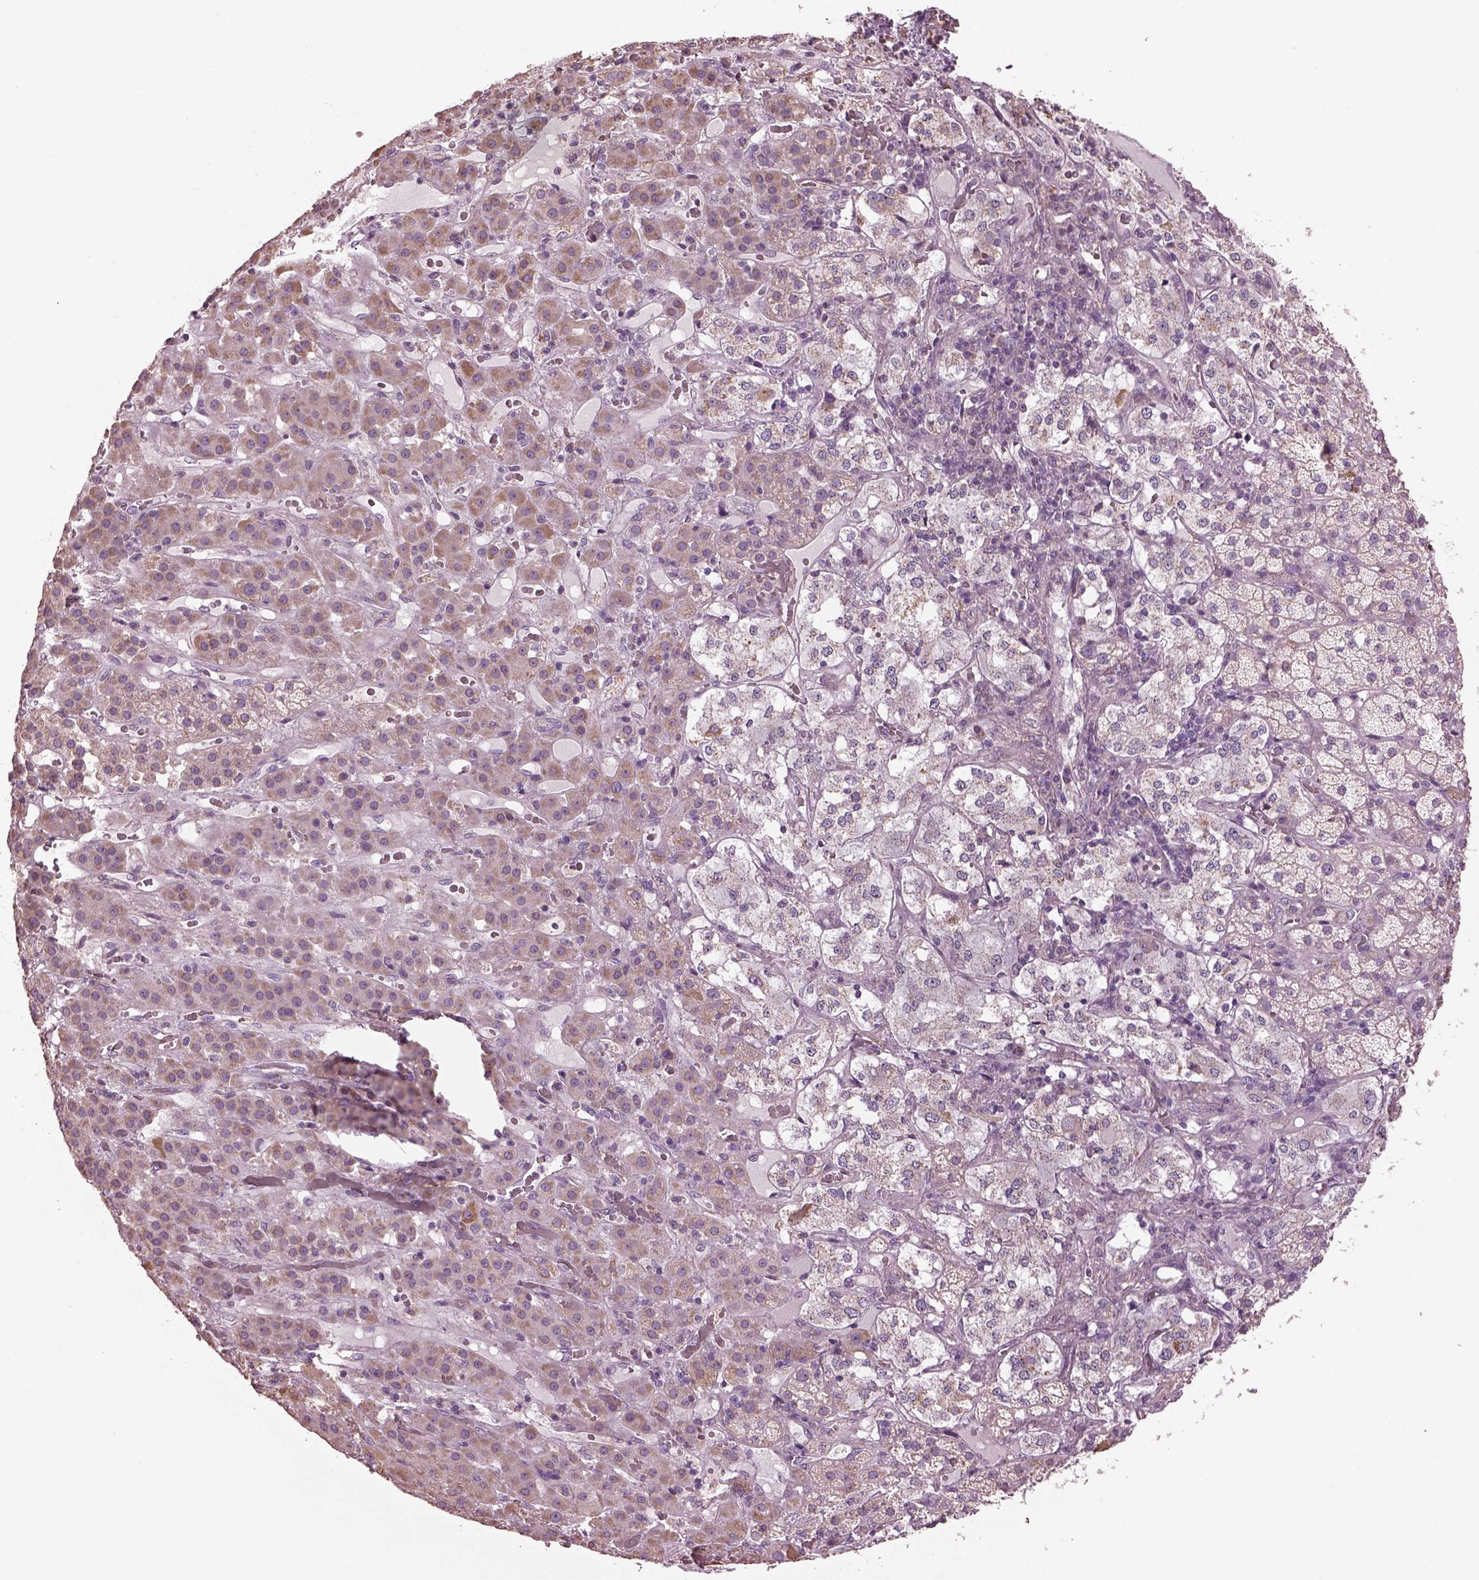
{"staining": {"intensity": "weak", "quantity": ">75%", "location": "cytoplasmic/membranous"}, "tissue": "adrenal gland", "cell_type": "Glandular cells", "image_type": "normal", "snomed": [{"axis": "morphology", "description": "Normal tissue, NOS"}, {"axis": "topography", "description": "Adrenal gland"}], "caption": "Normal adrenal gland was stained to show a protein in brown. There is low levels of weak cytoplasmic/membranous staining in approximately >75% of glandular cells.", "gene": "SPATA7", "patient": {"sex": "male", "age": 57}}